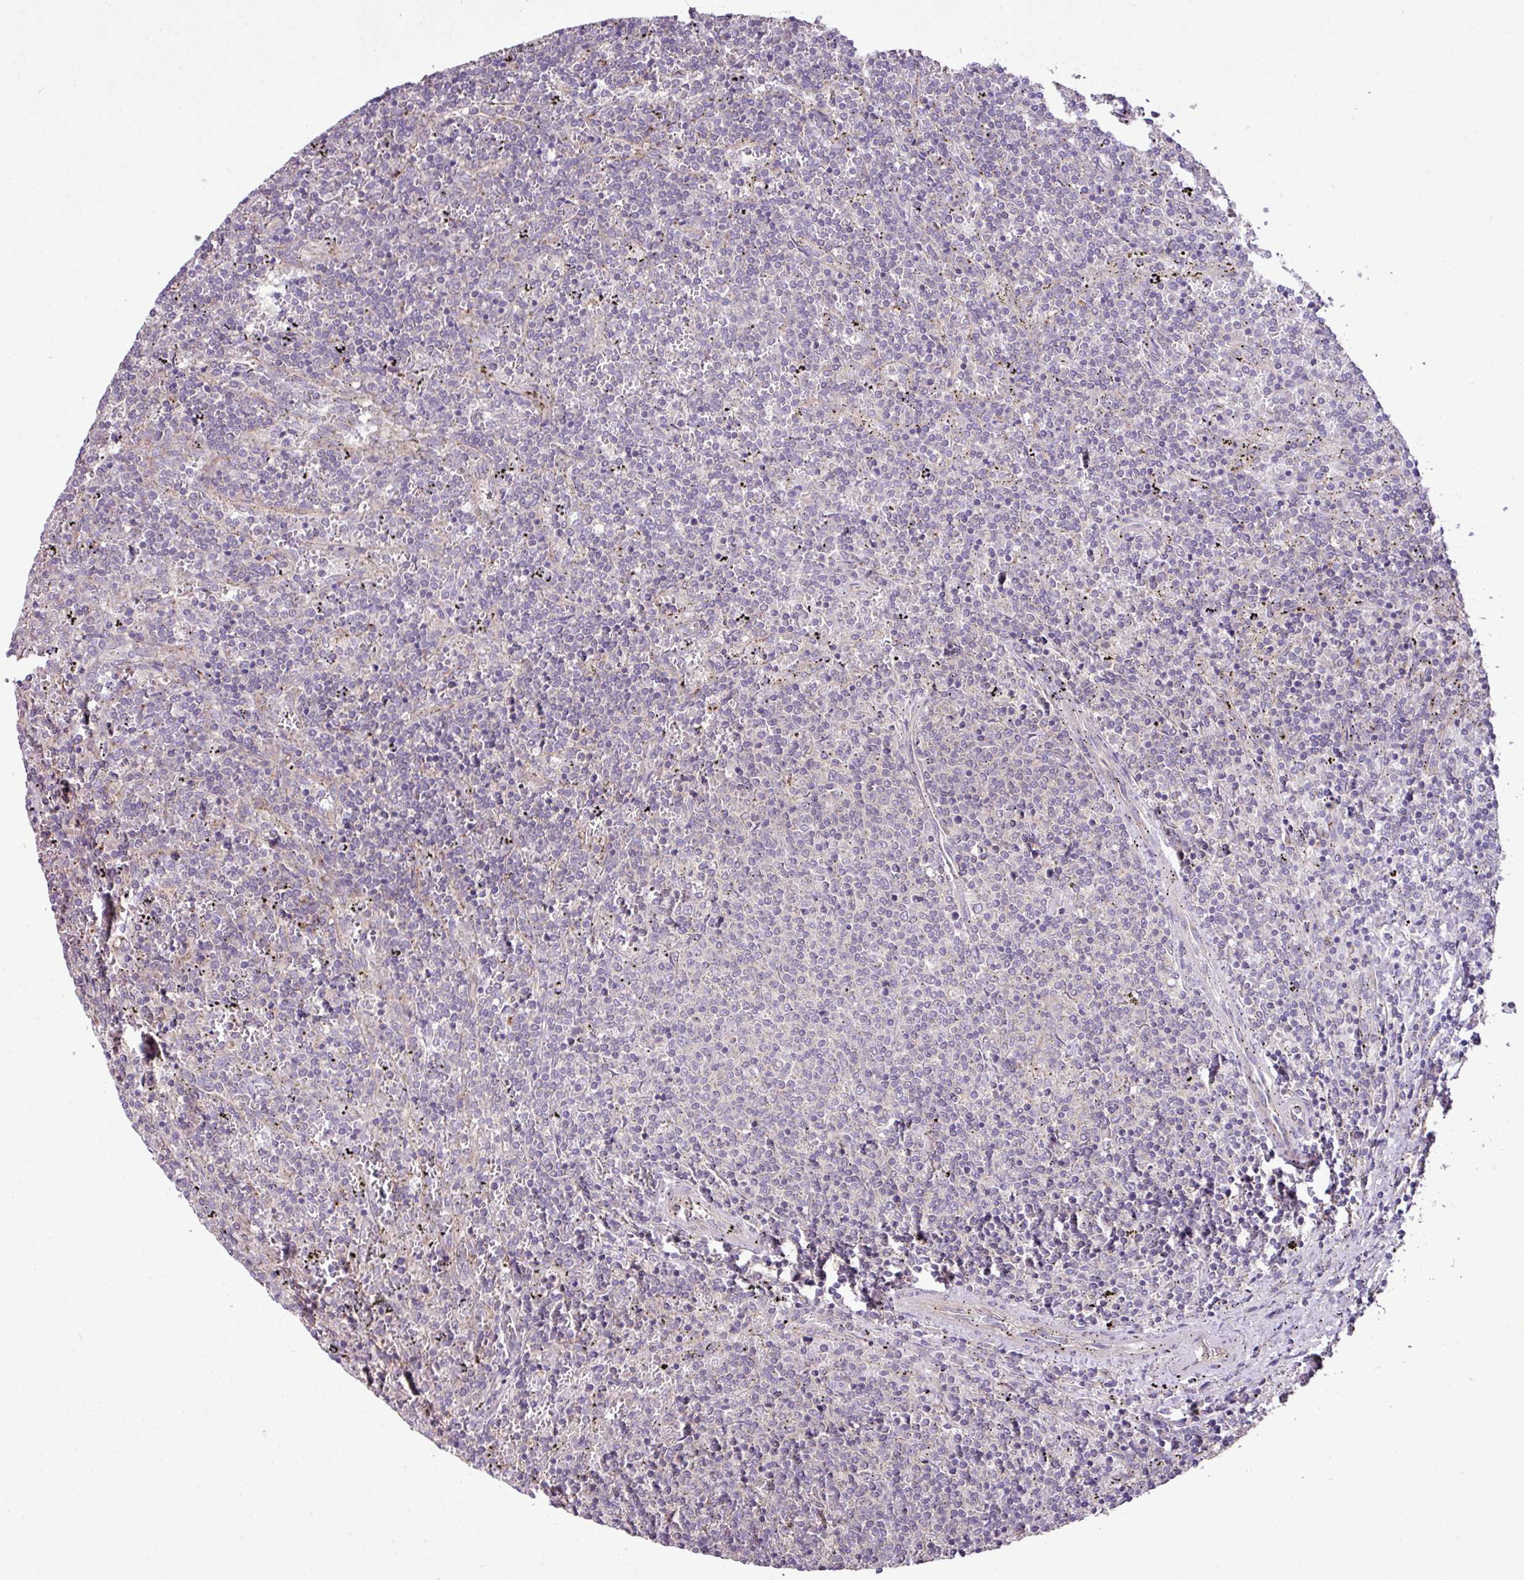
{"staining": {"intensity": "negative", "quantity": "none", "location": "none"}, "tissue": "lymphoma", "cell_type": "Tumor cells", "image_type": "cancer", "snomed": [{"axis": "morphology", "description": "Malignant lymphoma, non-Hodgkin's type, Low grade"}, {"axis": "topography", "description": "Spleen"}], "caption": "High magnification brightfield microscopy of lymphoma stained with DAB (3,3'-diaminobenzidine) (brown) and counterstained with hematoxylin (blue): tumor cells show no significant expression.", "gene": "XIAP", "patient": {"sex": "female", "age": 50}}